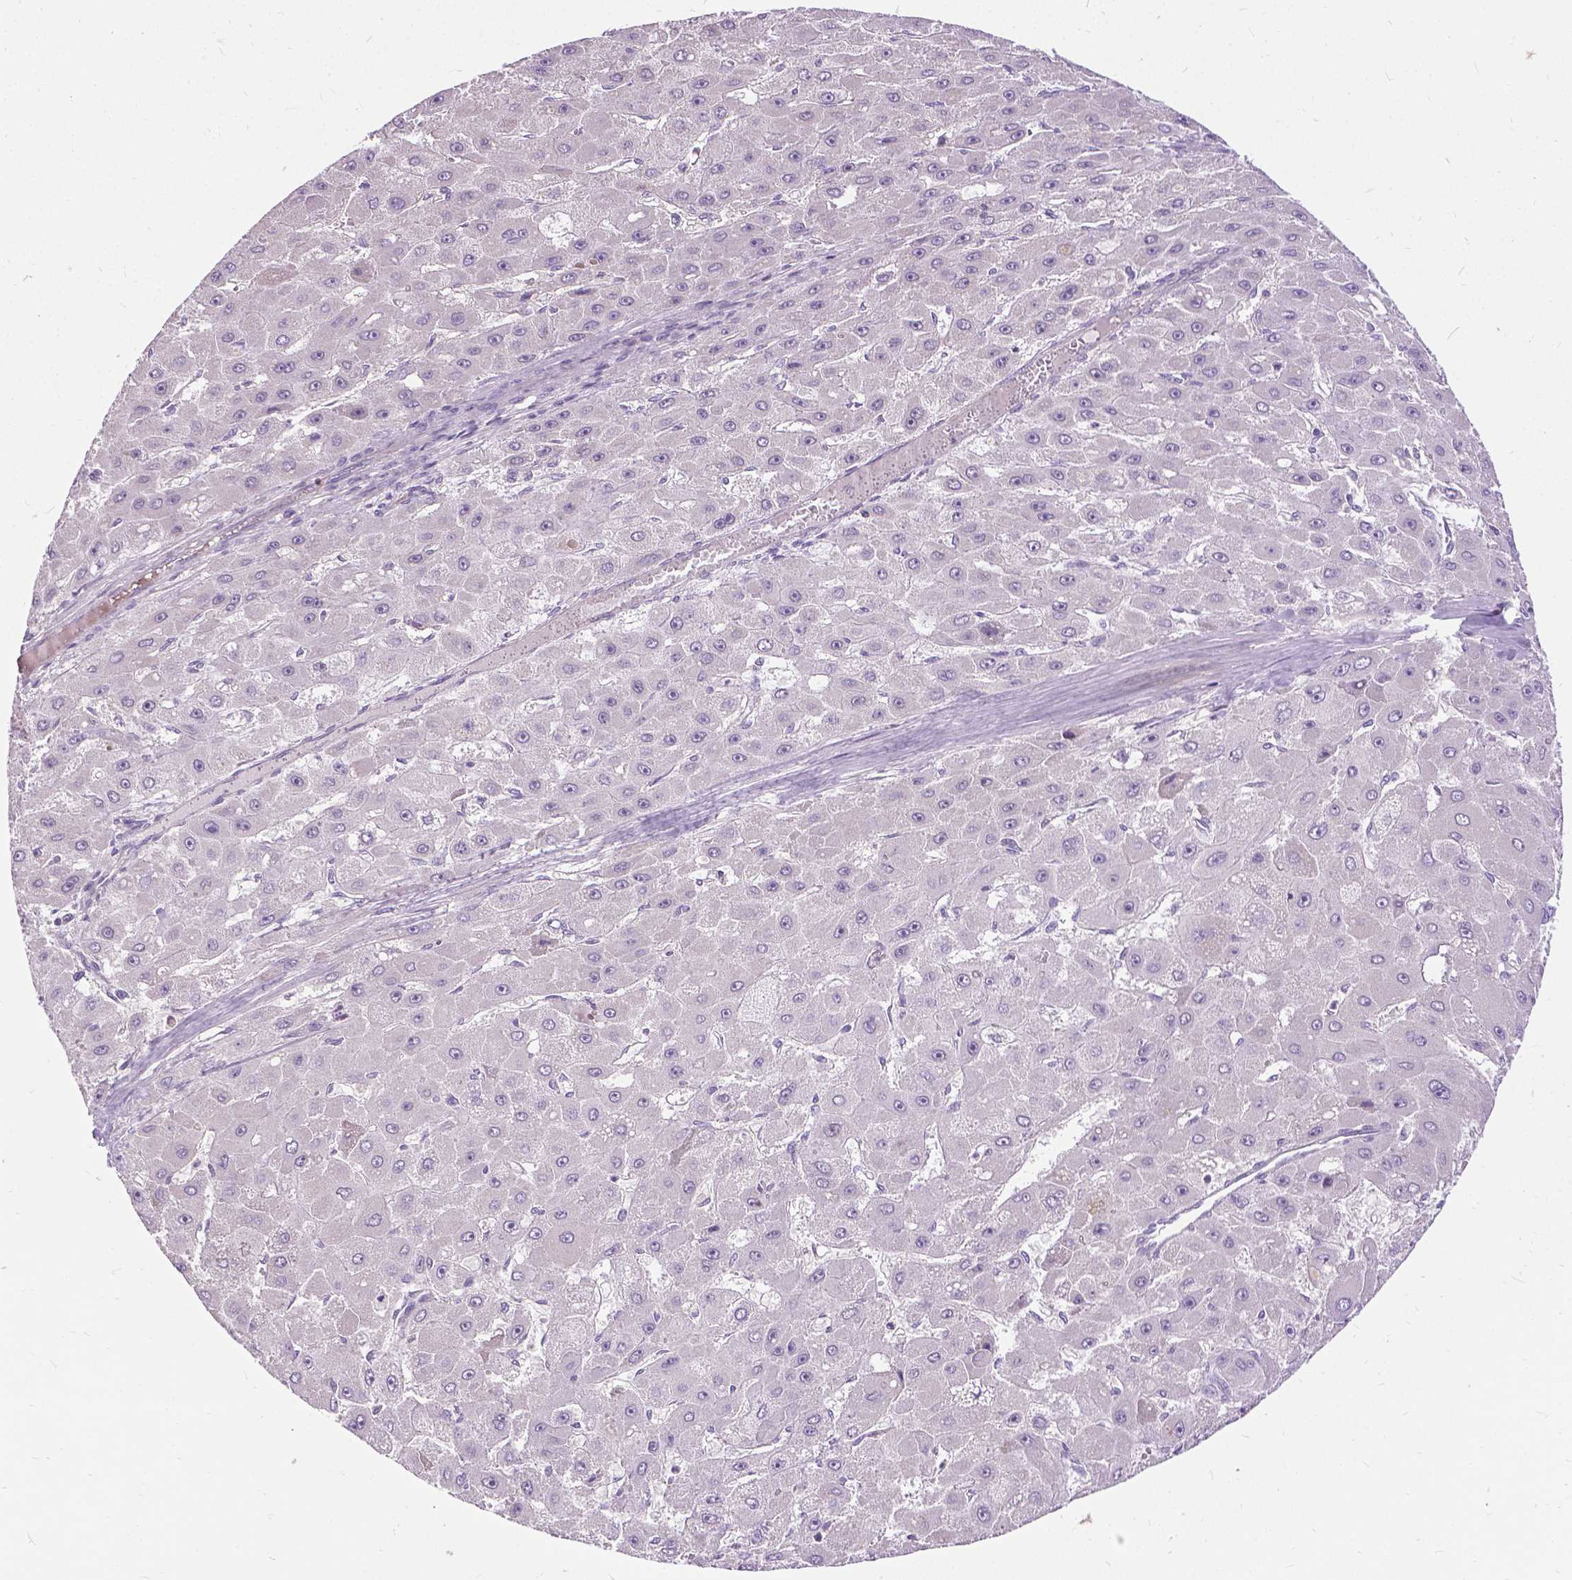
{"staining": {"intensity": "negative", "quantity": "none", "location": "none"}, "tissue": "liver cancer", "cell_type": "Tumor cells", "image_type": "cancer", "snomed": [{"axis": "morphology", "description": "Carcinoma, Hepatocellular, NOS"}, {"axis": "topography", "description": "Liver"}], "caption": "Immunohistochemistry (IHC) of human liver hepatocellular carcinoma reveals no staining in tumor cells. Brightfield microscopy of immunohistochemistry stained with DAB (3,3'-diaminobenzidine) (brown) and hematoxylin (blue), captured at high magnification.", "gene": "JAK3", "patient": {"sex": "female", "age": 25}}